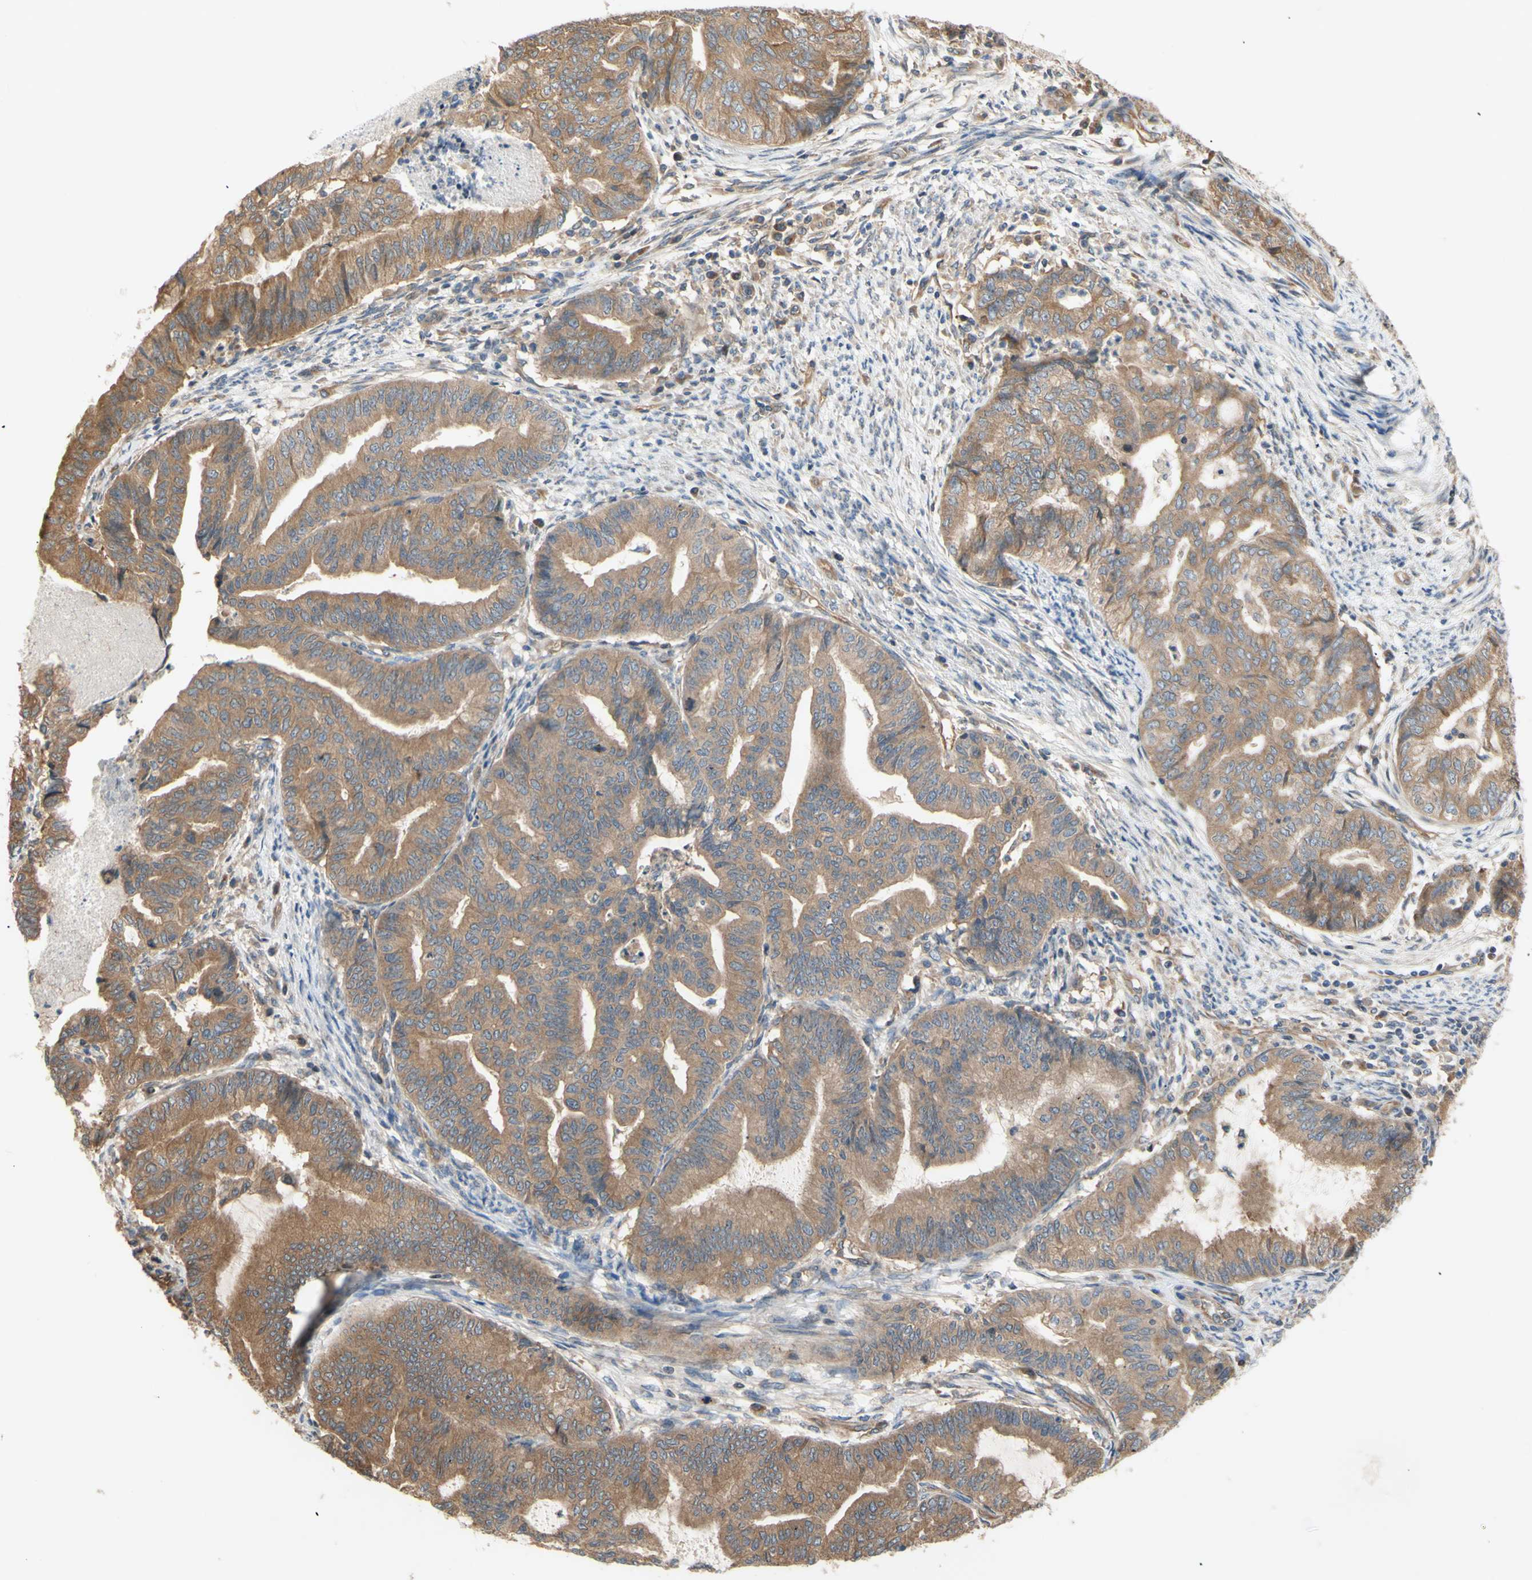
{"staining": {"intensity": "moderate", "quantity": ">75%", "location": "cytoplasmic/membranous"}, "tissue": "endometrial cancer", "cell_type": "Tumor cells", "image_type": "cancer", "snomed": [{"axis": "morphology", "description": "Adenocarcinoma, NOS"}, {"axis": "topography", "description": "Endometrium"}], "caption": "Immunohistochemistry (IHC) image of adenocarcinoma (endometrial) stained for a protein (brown), which shows medium levels of moderate cytoplasmic/membranous staining in approximately >75% of tumor cells.", "gene": "DYNLRB1", "patient": {"sex": "female", "age": 79}}